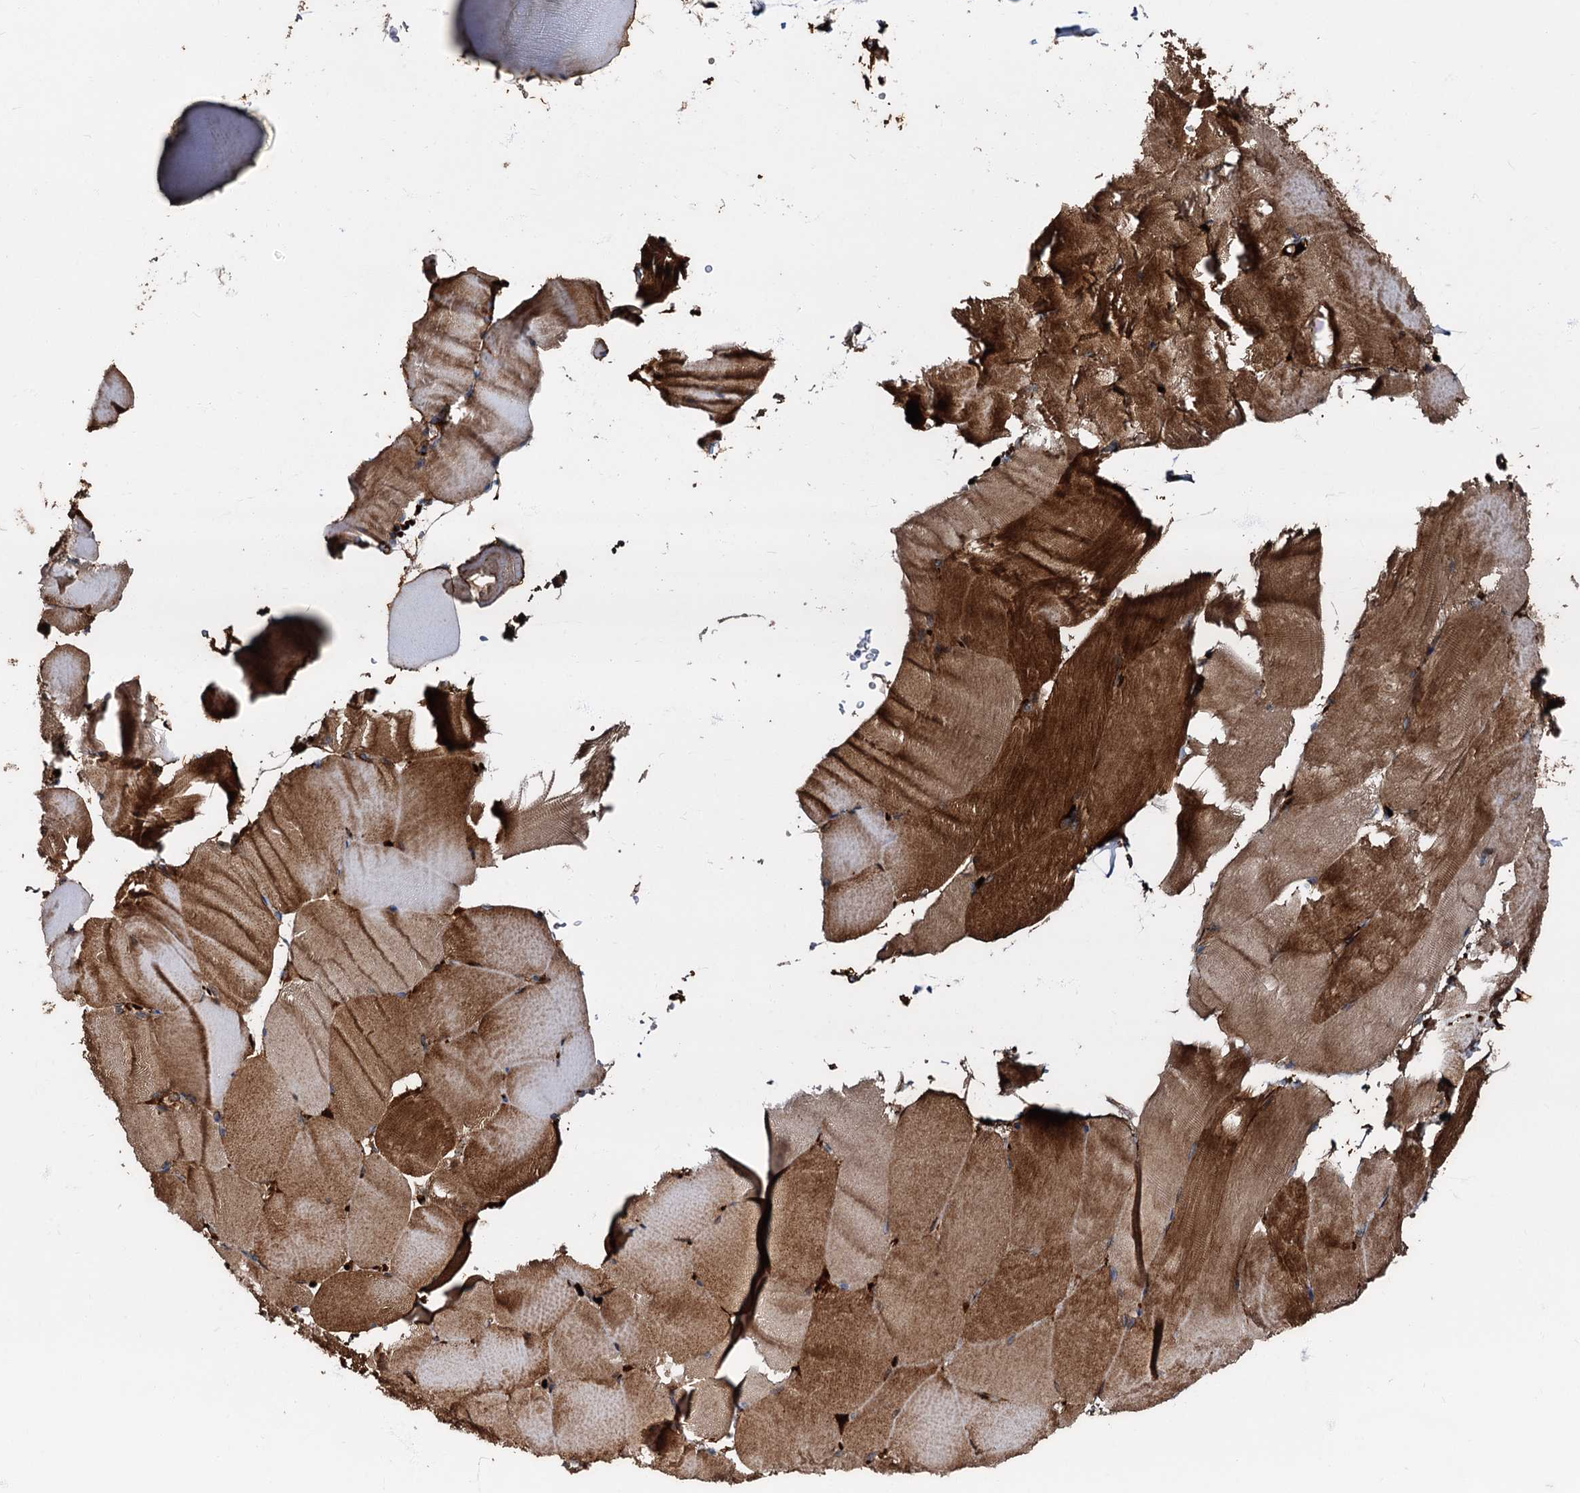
{"staining": {"intensity": "strong", "quantity": ">75%", "location": "cytoplasmic/membranous"}, "tissue": "skeletal muscle", "cell_type": "Myocytes", "image_type": "normal", "snomed": [{"axis": "morphology", "description": "Normal tissue, NOS"}, {"axis": "topography", "description": "Skeletal muscle"}, {"axis": "topography", "description": "Parathyroid gland"}], "caption": "Protein staining shows strong cytoplasmic/membranous expression in approximately >75% of myocytes in normal skeletal muscle.", "gene": "PEX5", "patient": {"sex": "female", "age": 37}}